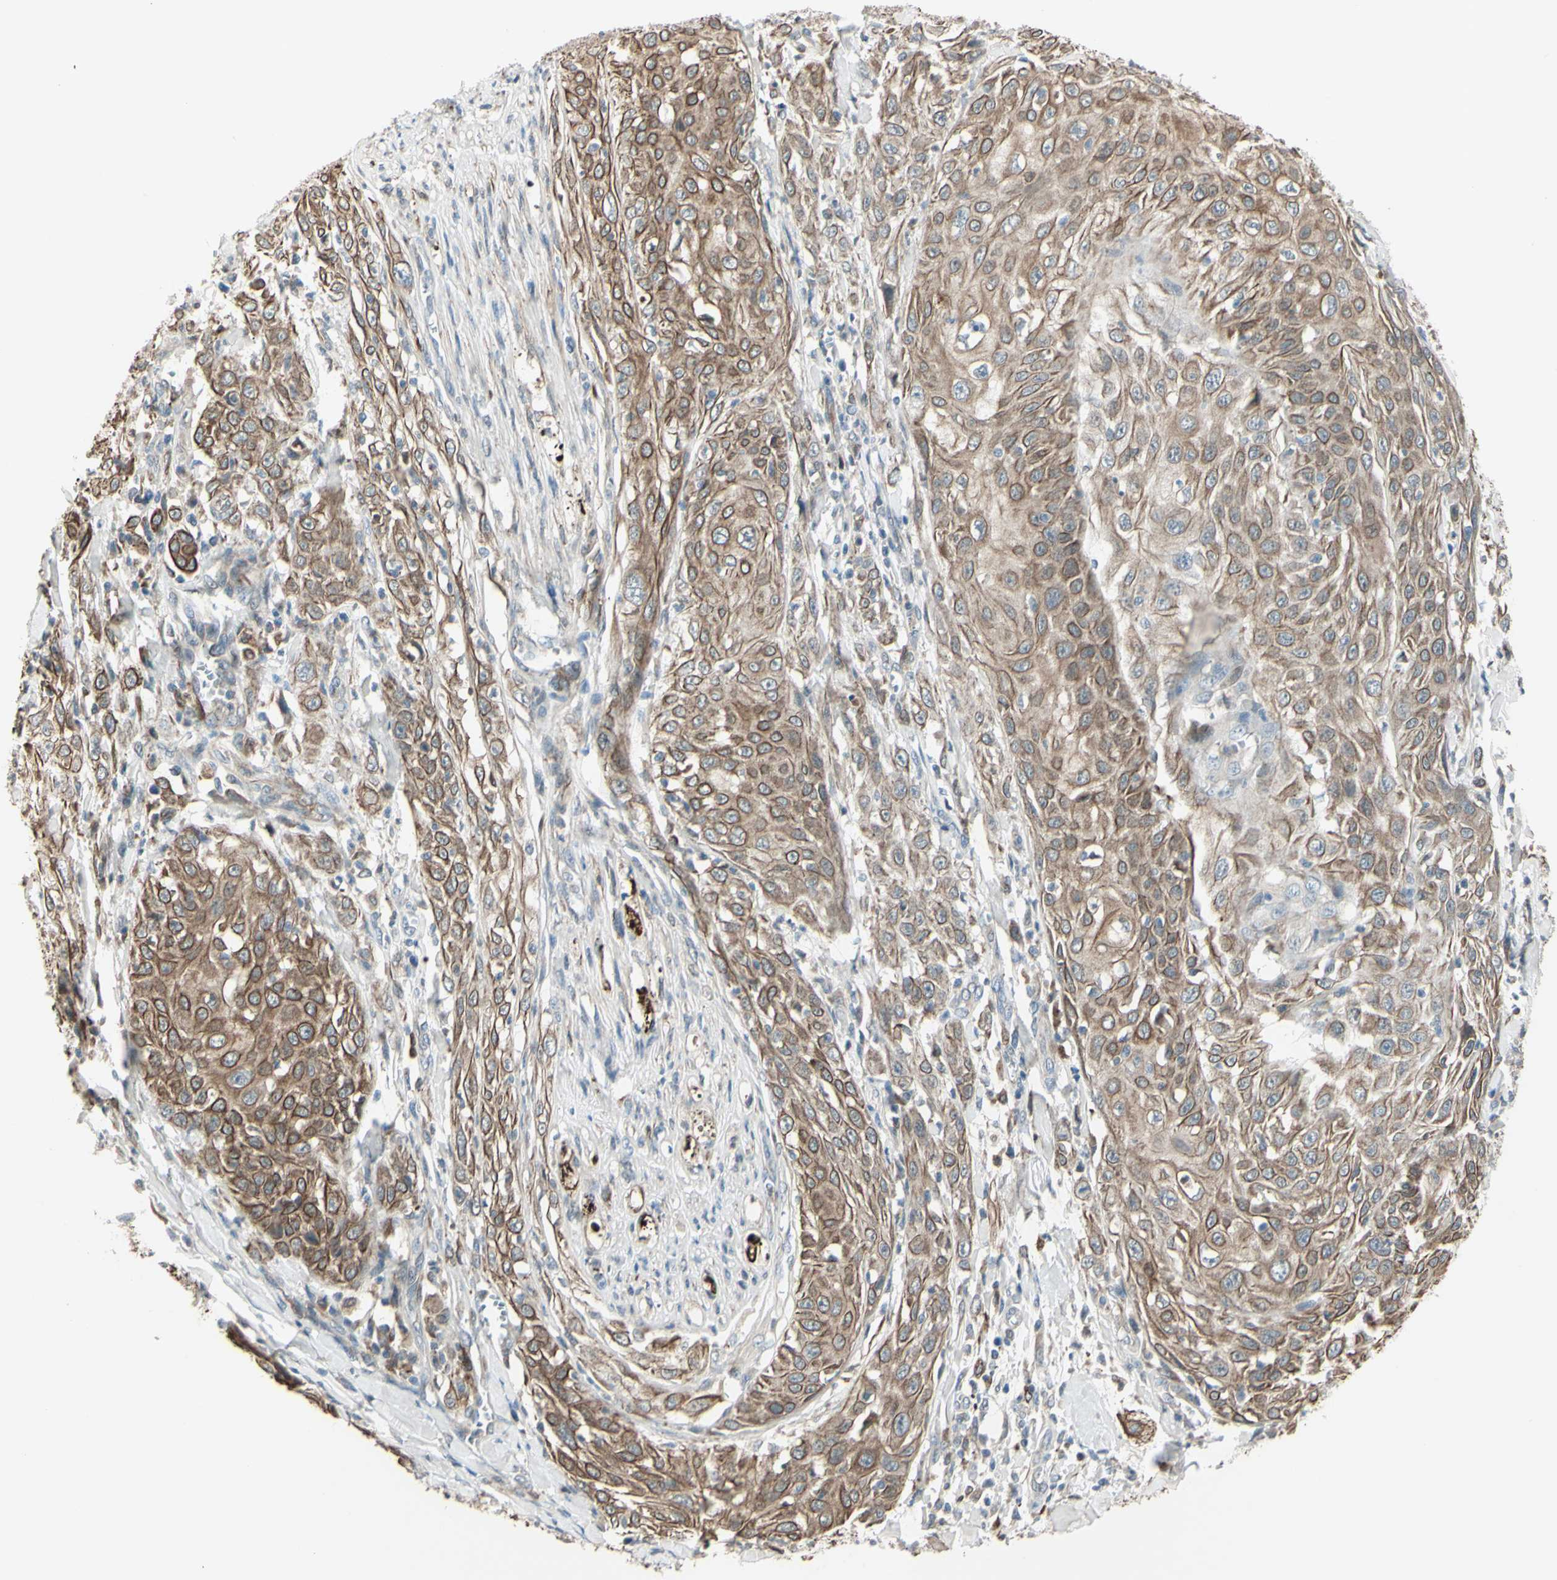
{"staining": {"intensity": "moderate", "quantity": ">75%", "location": "cytoplasmic/membranous"}, "tissue": "skin cancer", "cell_type": "Tumor cells", "image_type": "cancer", "snomed": [{"axis": "morphology", "description": "Squamous cell carcinoma, NOS"}, {"axis": "morphology", "description": "Squamous cell carcinoma, metastatic, NOS"}, {"axis": "topography", "description": "Skin"}, {"axis": "topography", "description": "Lymph node"}], "caption": "Tumor cells demonstrate moderate cytoplasmic/membranous staining in approximately >75% of cells in skin squamous cell carcinoma. (brown staining indicates protein expression, while blue staining denotes nuclei).", "gene": "FGFR2", "patient": {"sex": "male", "age": 75}}